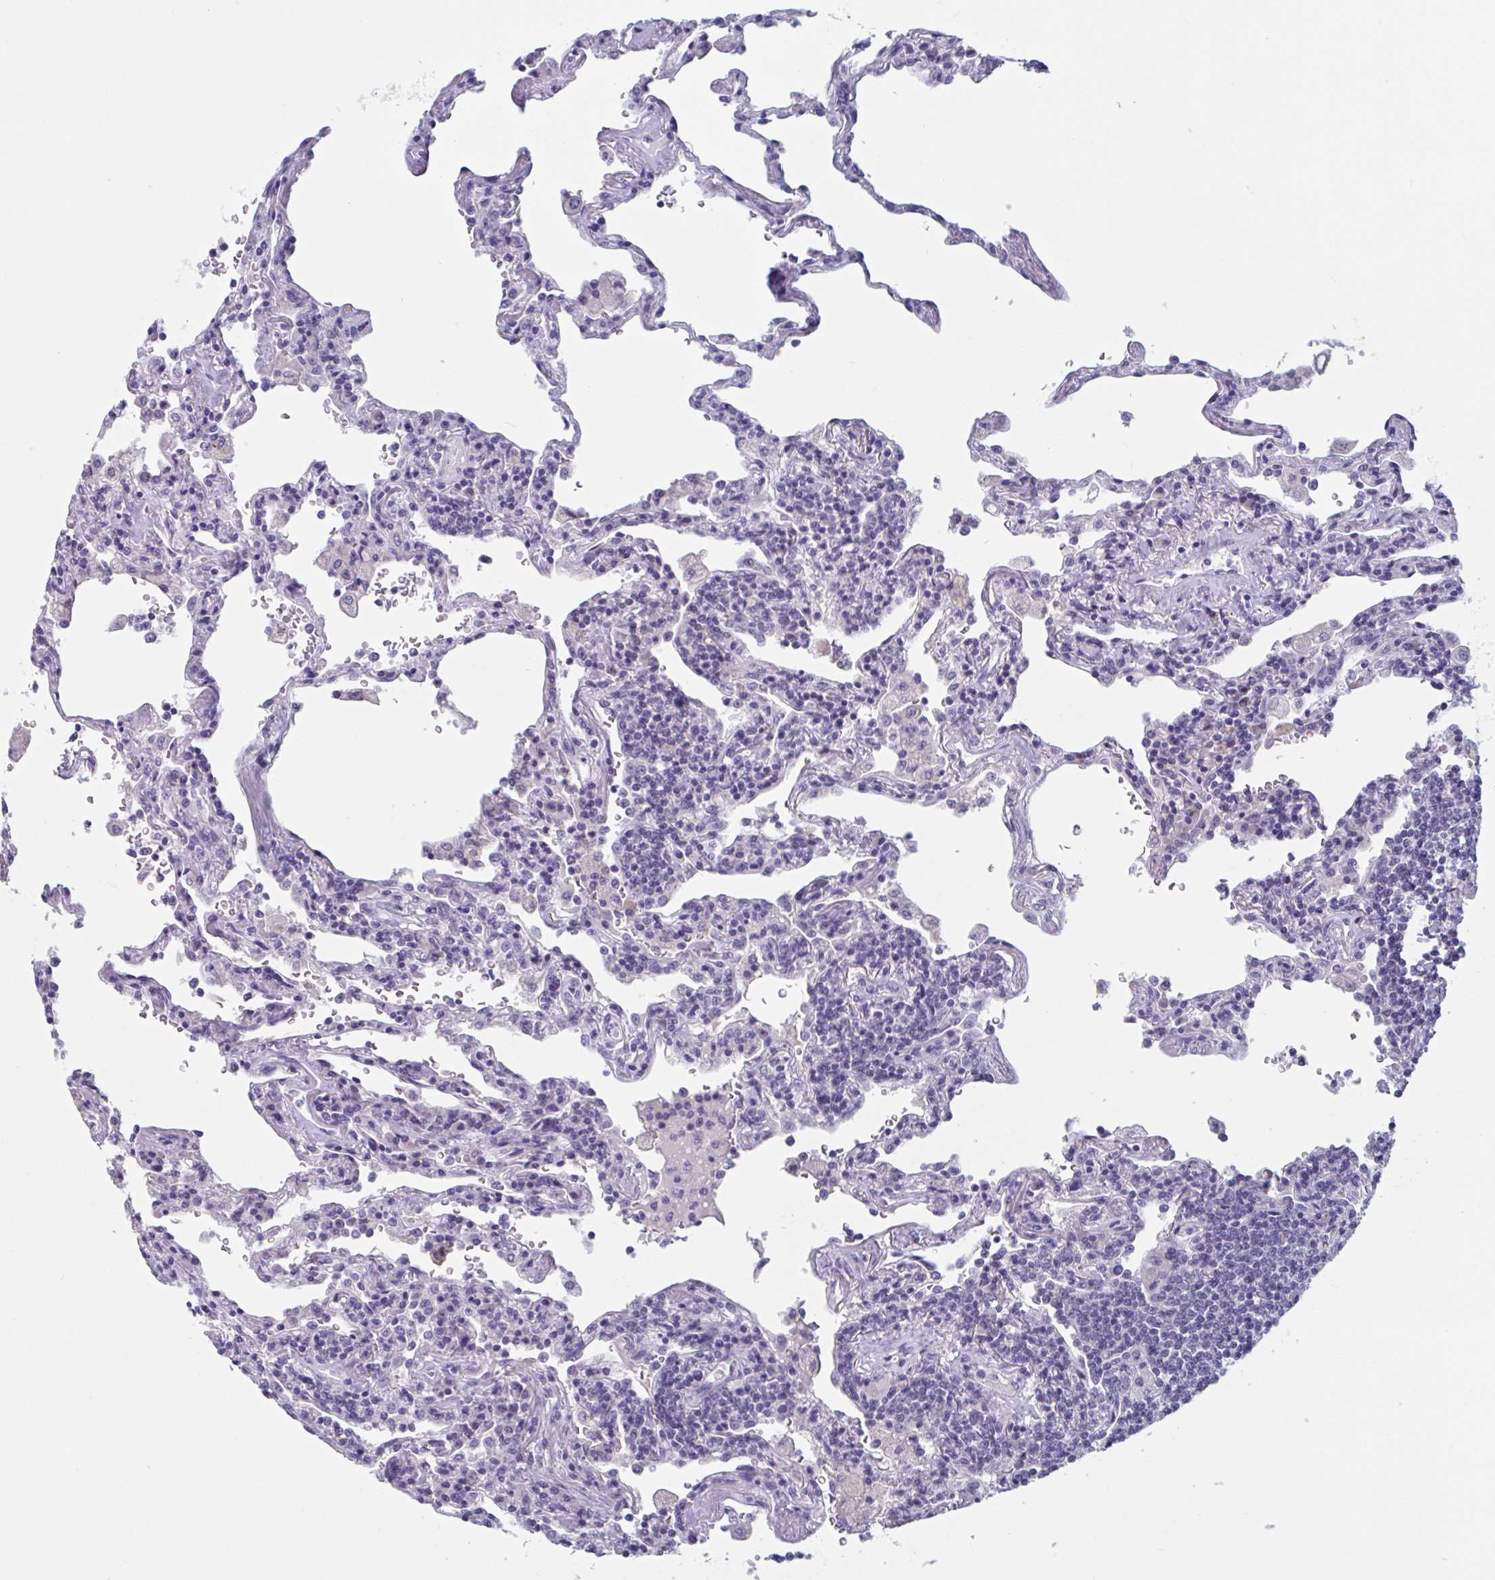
{"staining": {"intensity": "negative", "quantity": "none", "location": "none"}, "tissue": "lymphoma", "cell_type": "Tumor cells", "image_type": "cancer", "snomed": [{"axis": "morphology", "description": "Malignant lymphoma, non-Hodgkin's type, Low grade"}, {"axis": "topography", "description": "Lung"}], "caption": "IHC histopathology image of lymphoma stained for a protein (brown), which reveals no expression in tumor cells. Brightfield microscopy of IHC stained with DAB (3,3'-diaminobenzidine) (brown) and hematoxylin (blue), captured at high magnification.", "gene": "NDUFC2", "patient": {"sex": "female", "age": 71}}